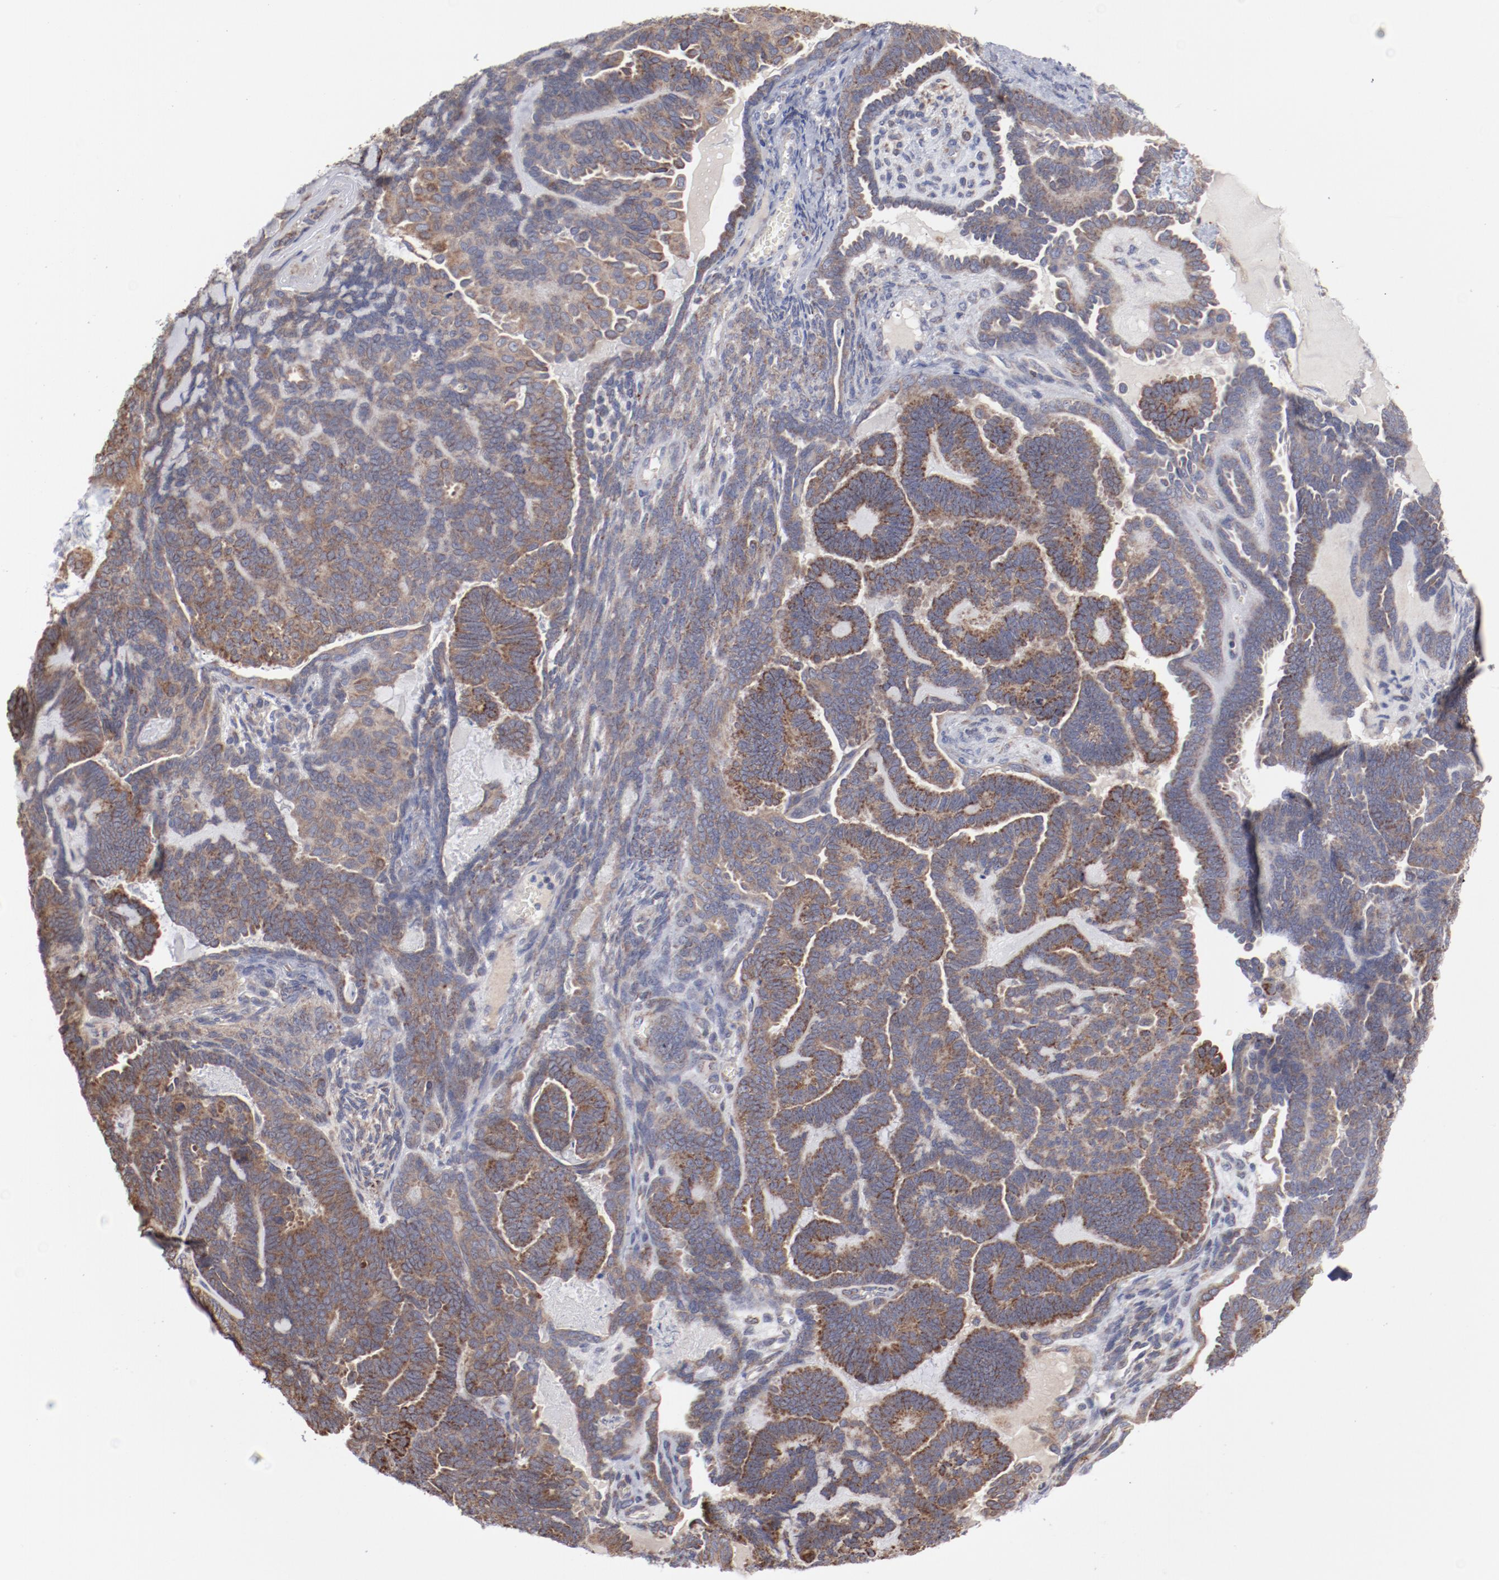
{"staining": {"intensity": "moderate", "quantity": ">75%", "location": "cytoplasmic/membranous"}, "tissue": "endometrial cancer", "cell_type": "Tumor cells", "image_type": "cancer", "snomed": [{"axis": "morphology", "description": "Neoplasm, malignant, NOS"}, {"axis": "topography", "description": "Endometrium"}], "caption": "Immunohistochemical staining of human endometrial neoplasm (malignant) shows medium levels of moderate cytoplasmic/membranous protein expression in about >75% of tumor cells.", "gene": "PPFIBP2", "patient": {"sex": "female", "age": 74}}